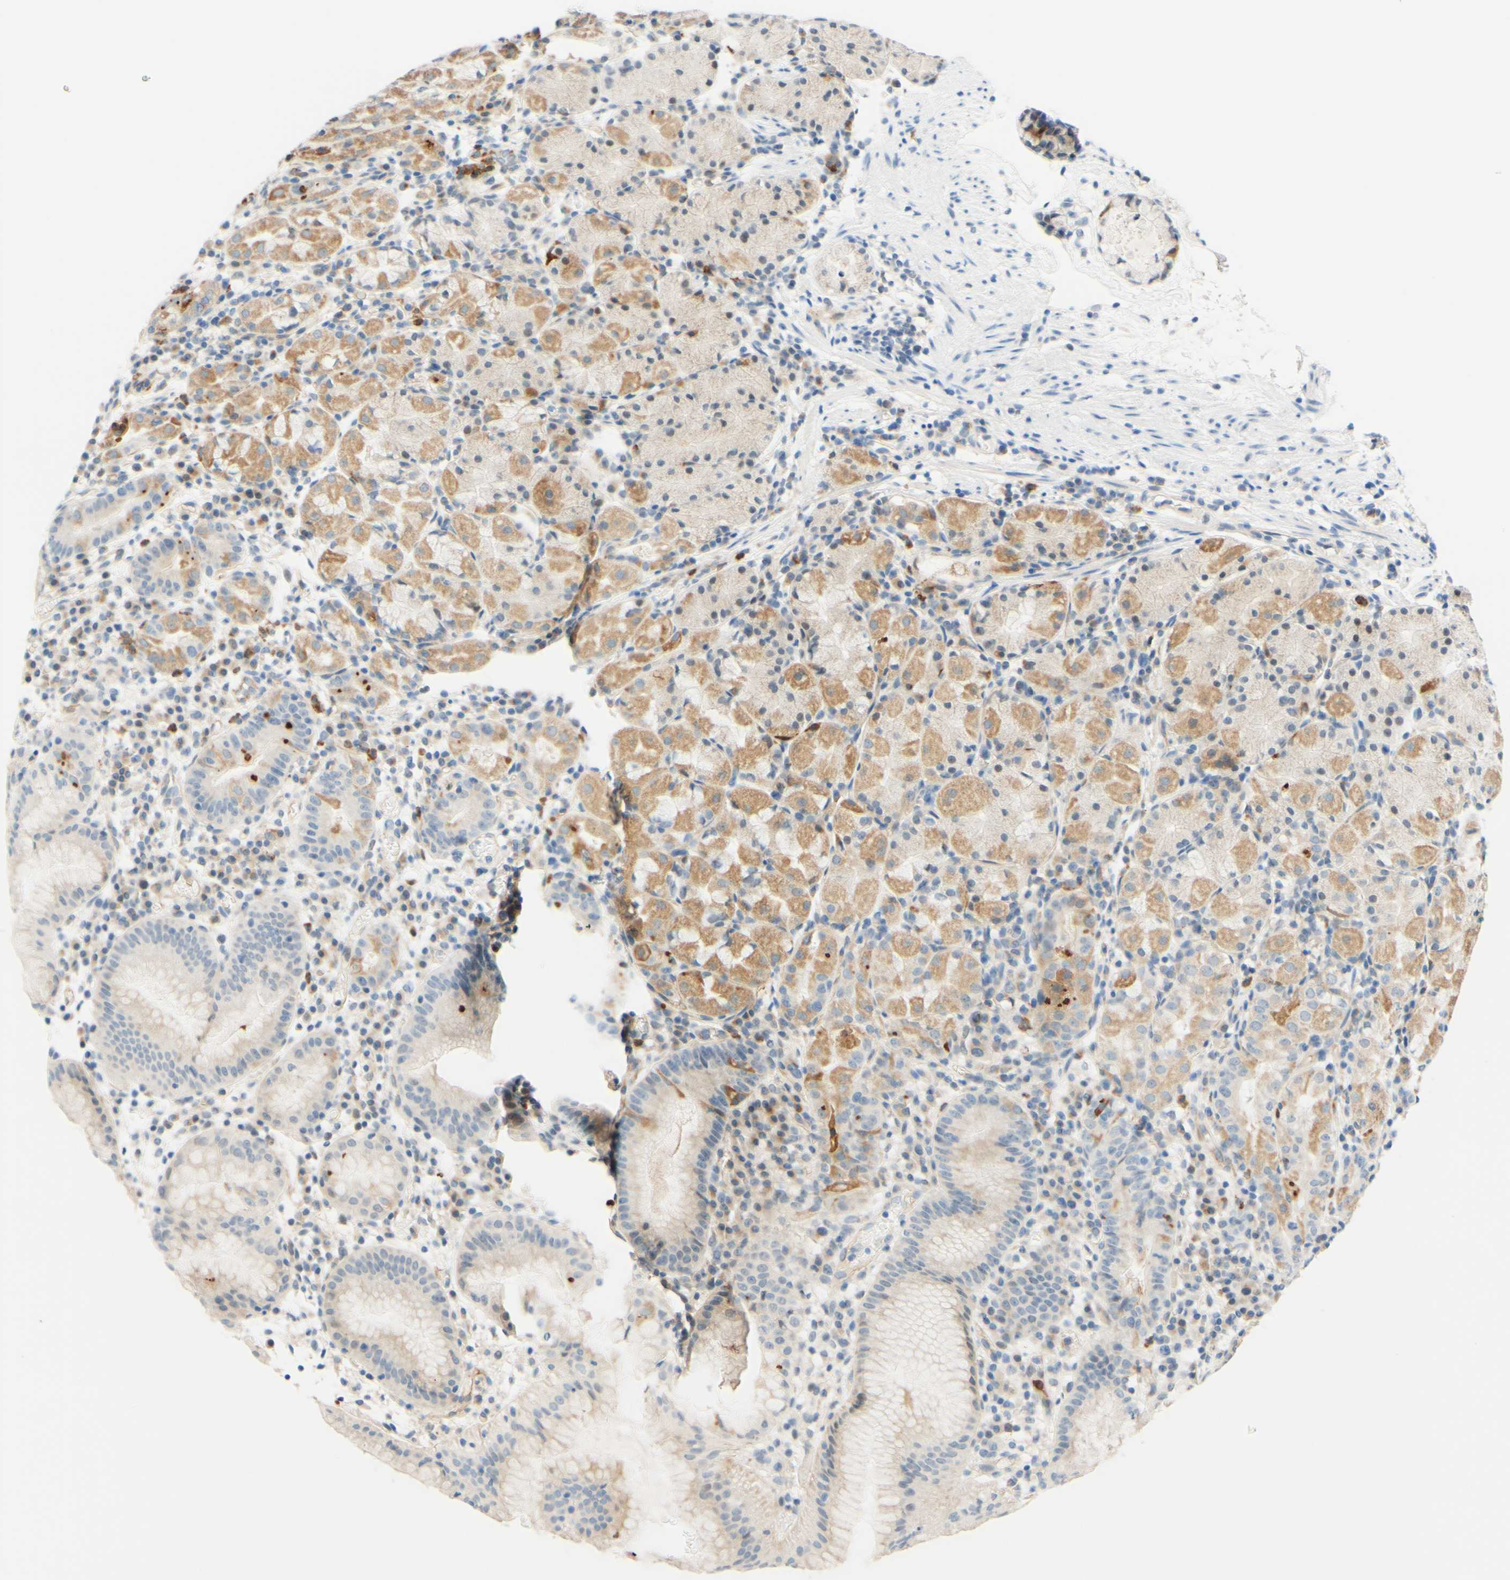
{"staining": {"intensity": "moderate", "quantity": "25%-75%", "location": "cytoplasmic/membranous"}, "tissue": "stomach", "cell_type": "Glandular cells", "image_type": "normal", "snomed": [{"axis": "morphology", "description": "Normal tissue, NOS"}, {"axis": "topography", "description": "Stomach"}, {"axis": "topography", "description": "Stomach, lower"}], "caption": "Moderate cytoplasmic/membranous protein positivity is identified in about 25%-75% of glandular cells in stomach. (IHC, brightfield microscopy, high magnification).", "gene": "TREM2", "patient": {"sex": "female", "age": 75}}